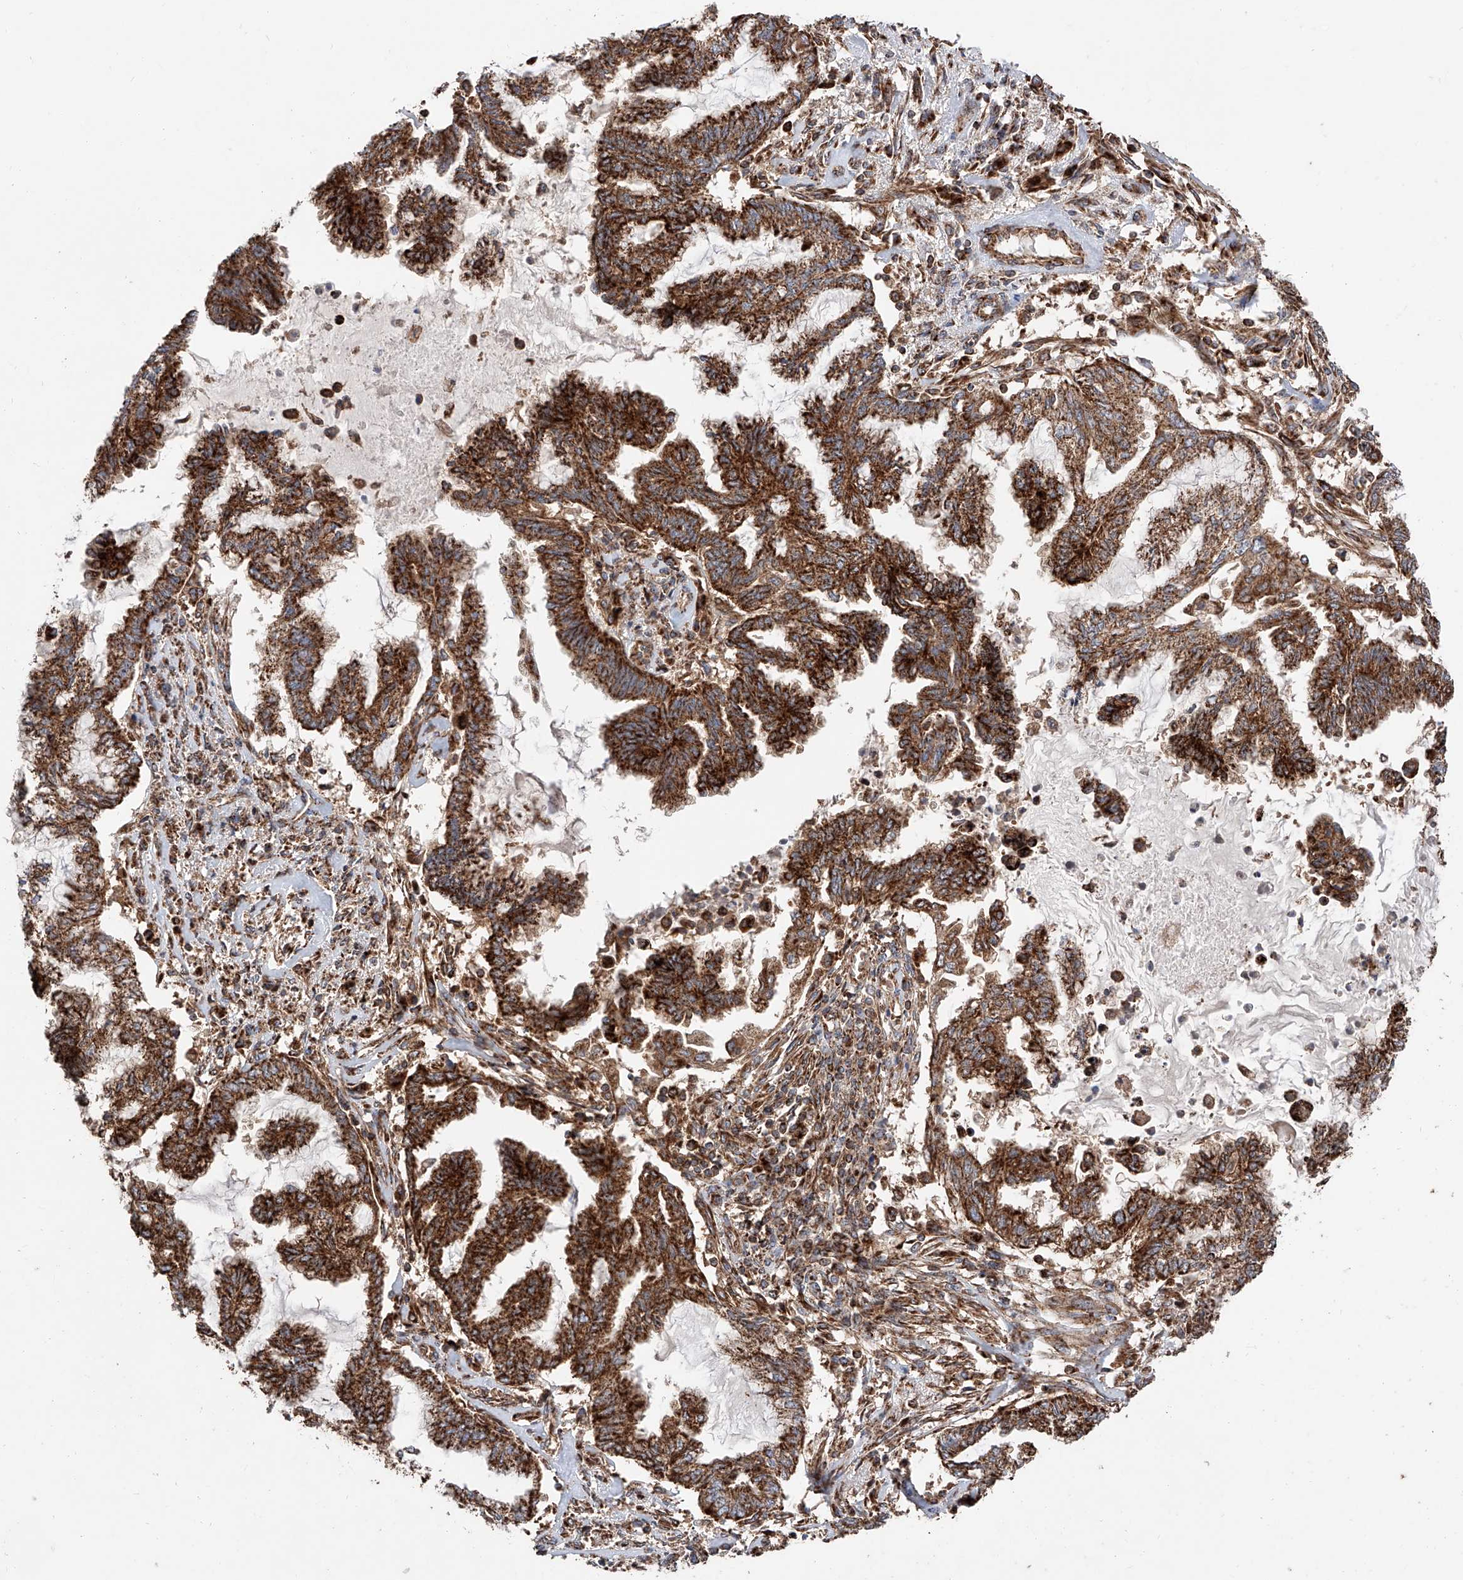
{"staining": {"intensity": "strong", "quantity": ">75%", "location": "cytoplasmic/membranous"}, "tissue": "endometrial cancer", "cell_type": "Tumor cells", "image_type": "cancer", "snomed": [{"axis": "morphology", "description": "Adenocarcinoma, NOS"}, {"axis": "topography", "description": "Endometrium"}], "caption": "Tumor cells demonstrate strong cytoplasmic/membranous positivity in approximately >75% of cells in endometrial cancer (adenocarcinoma).", "gene": "PISD", "patient": {"sex": "female", "age": 86}}